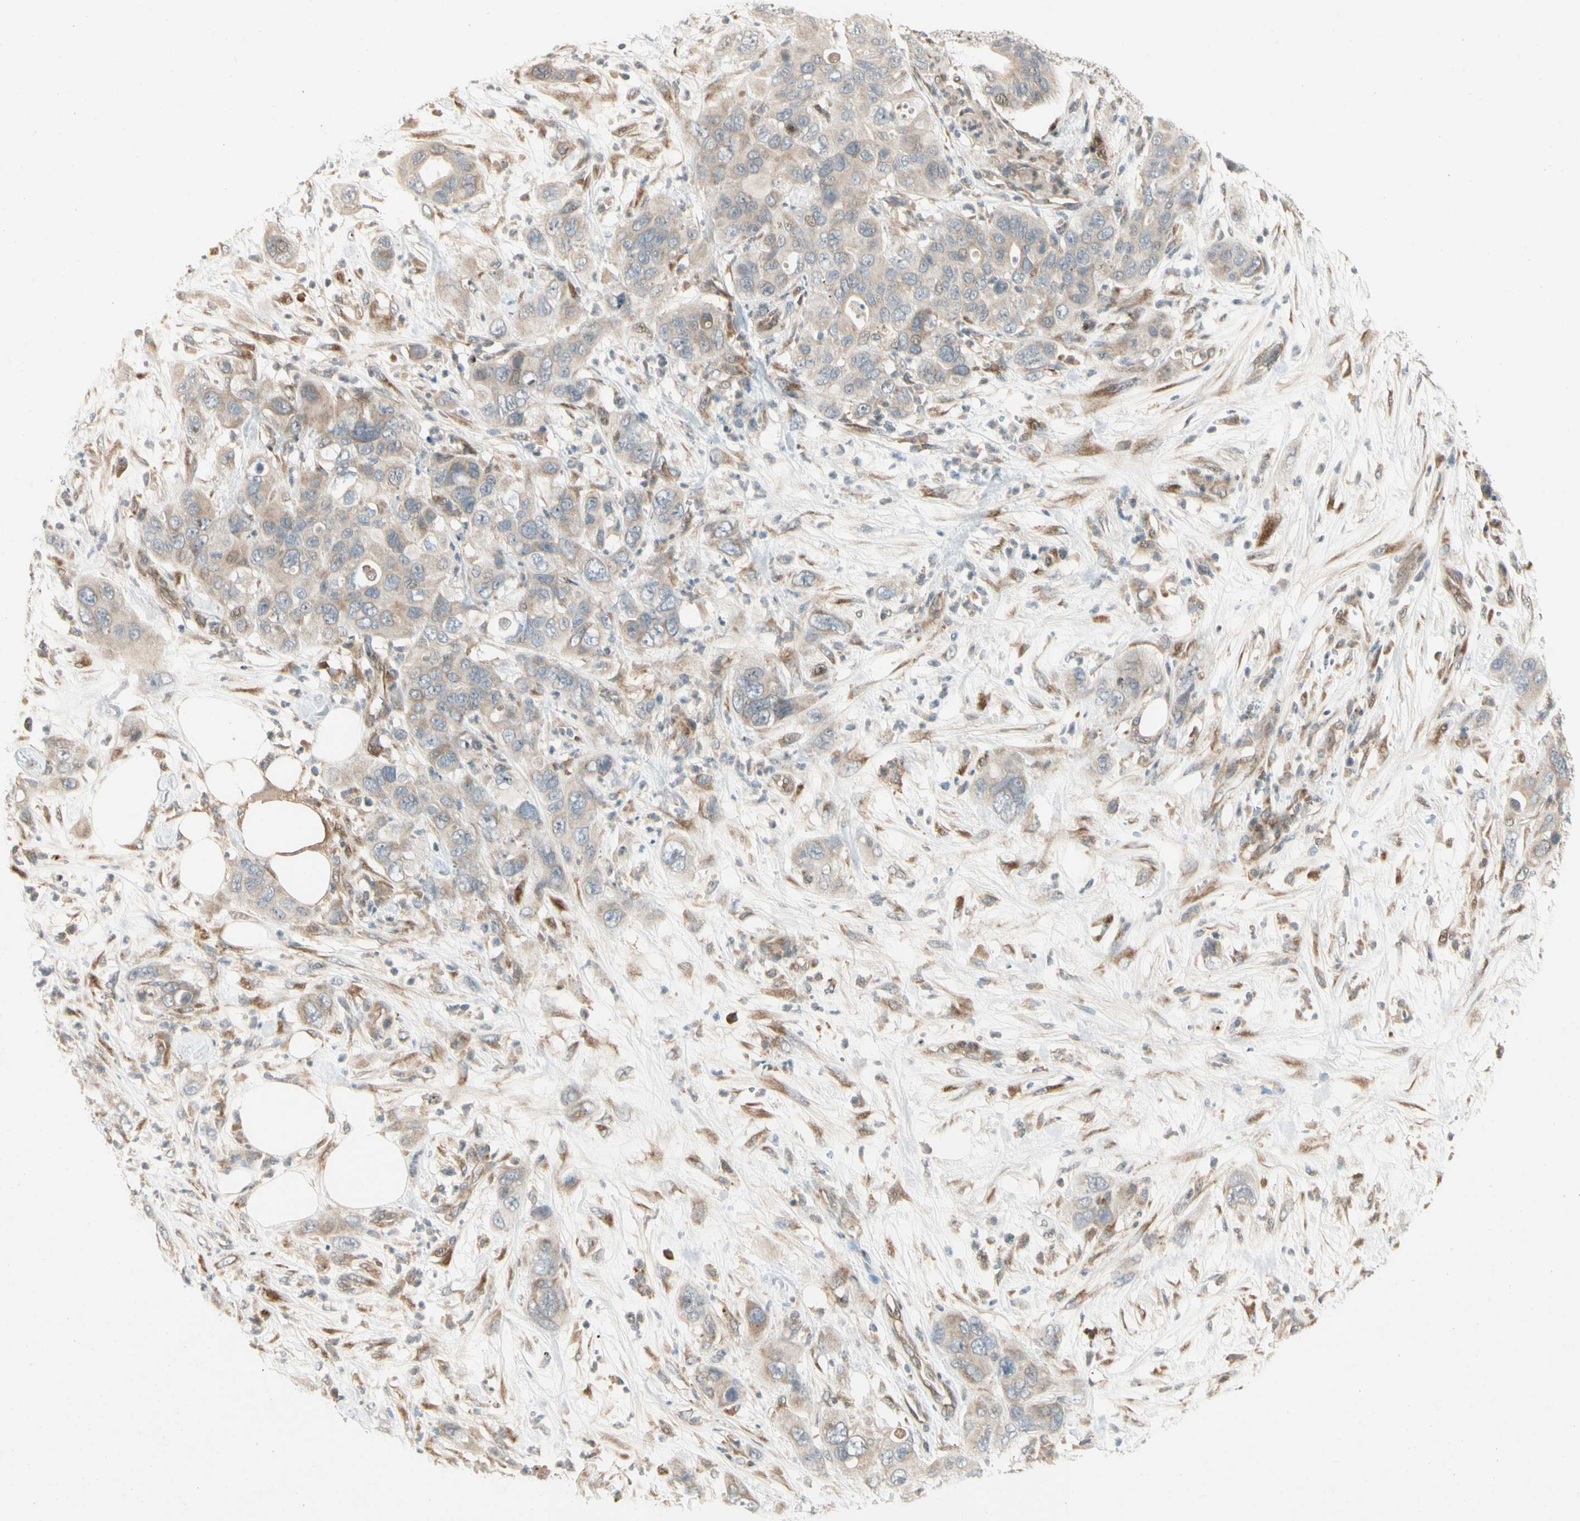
{"staining": {"intensity": "weak", "quantity": ">75%", "location": "cytoplasmic/membranous"}, "tissue": "pancreatic cancer", "cell_type": "Tumor cells", "image_type": "cancer", "snomed": [{"axis": "morphology", "description": "Adenocarcinoma, NOS"}, {"axis": "topography", "description": "Pancreas"}], "caption": "Adenocarcinoma (pancreatic) stained with a protein marker displays weak staining in tumor cells.", "gene": "FNDC3B", "patient": {"sex": "female", "age": 71}}